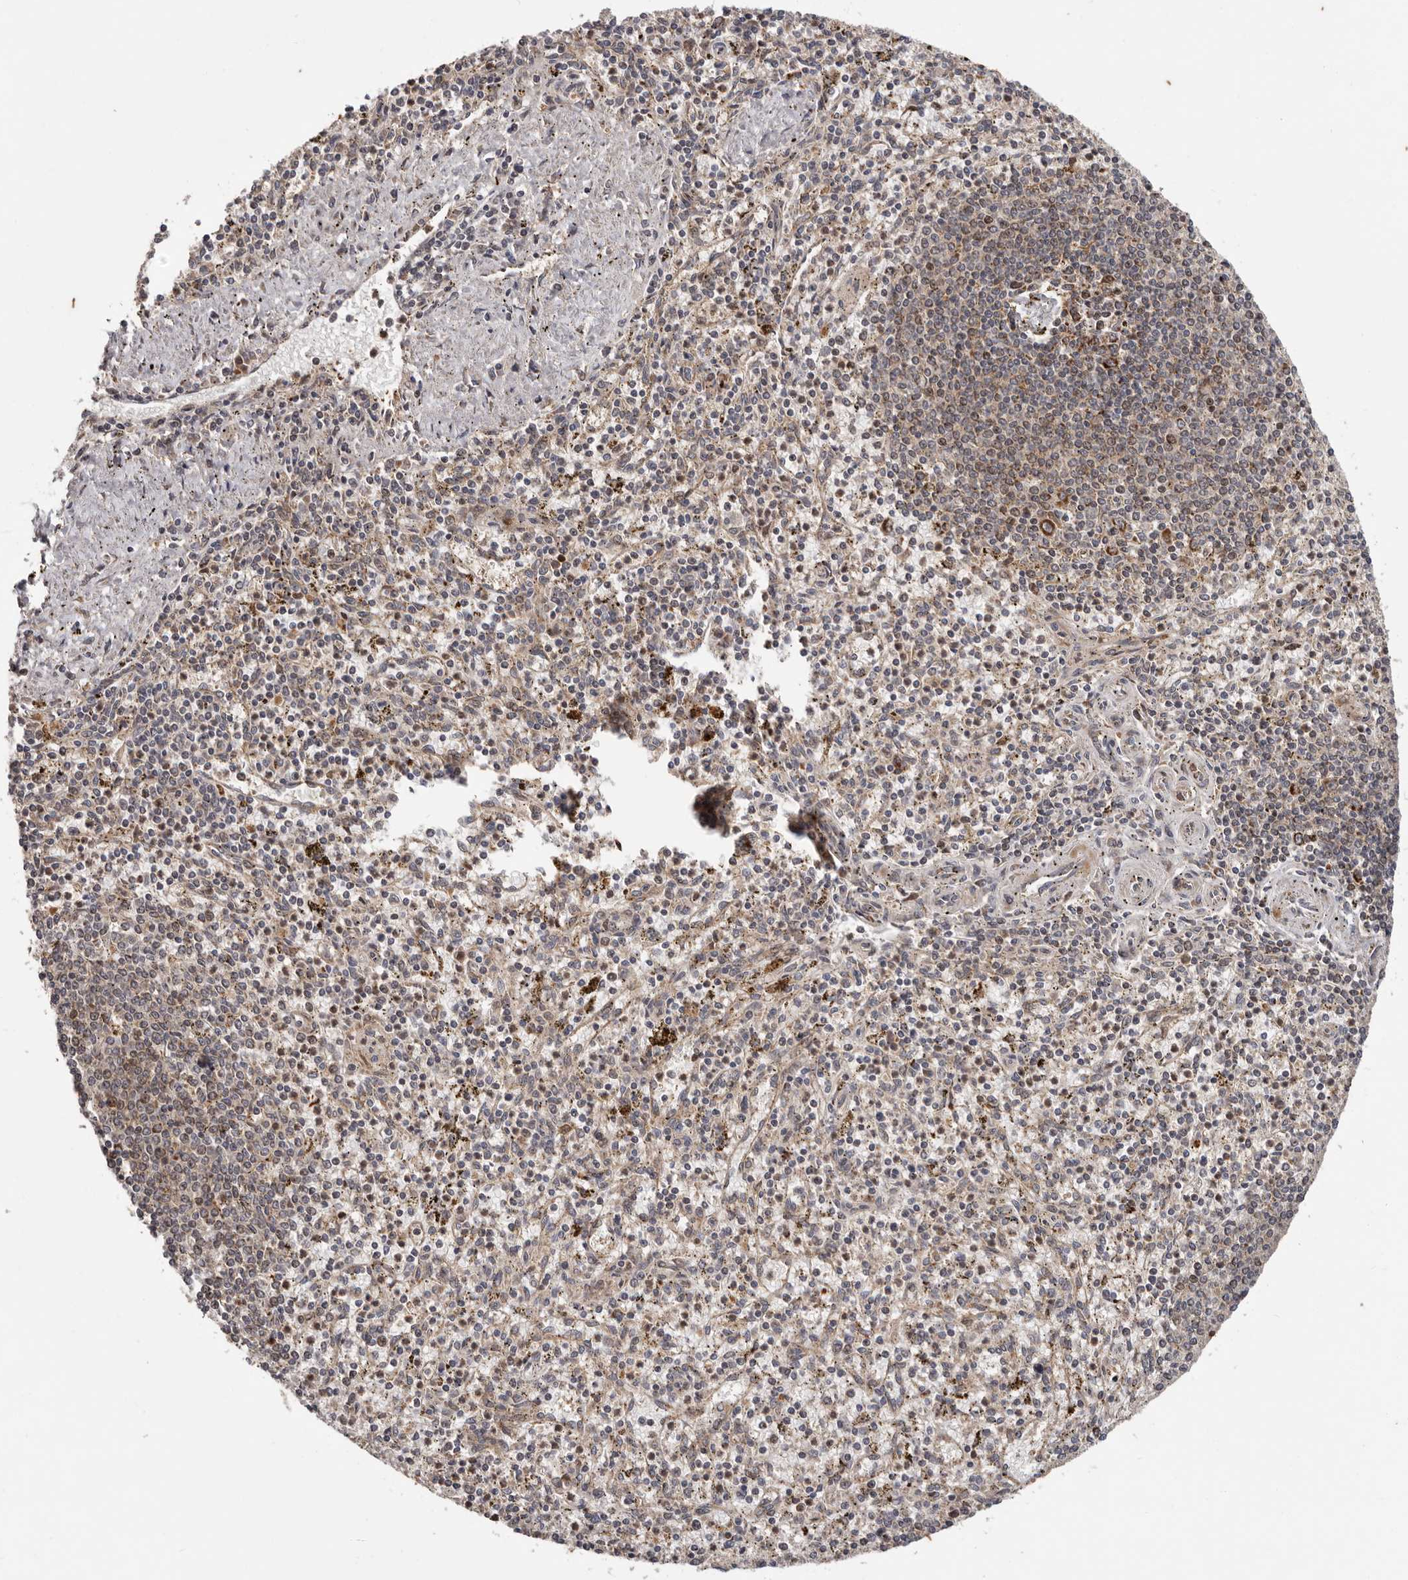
{"staining": {"intensity": "moderate", "quantity": "25%-75%", "location": "cytoplasmic/membranous"}, "tissue": "spleen", "cell_type": "Cells in red pulp", "image_type": "normal", "snomed": [{"axis": "morphology", "description": "Normal tissue, NOS"}, {"axis": "topography", "description": "Spleen"}], "caption": "Human spleen stained for a protein (brown) displays moderate cytoplasmic/membranous positive expression in approximately 25%-75% of cells in red pulp.", "gene": "MRPS10", "patient": {"sex": "male", "age": 72}}